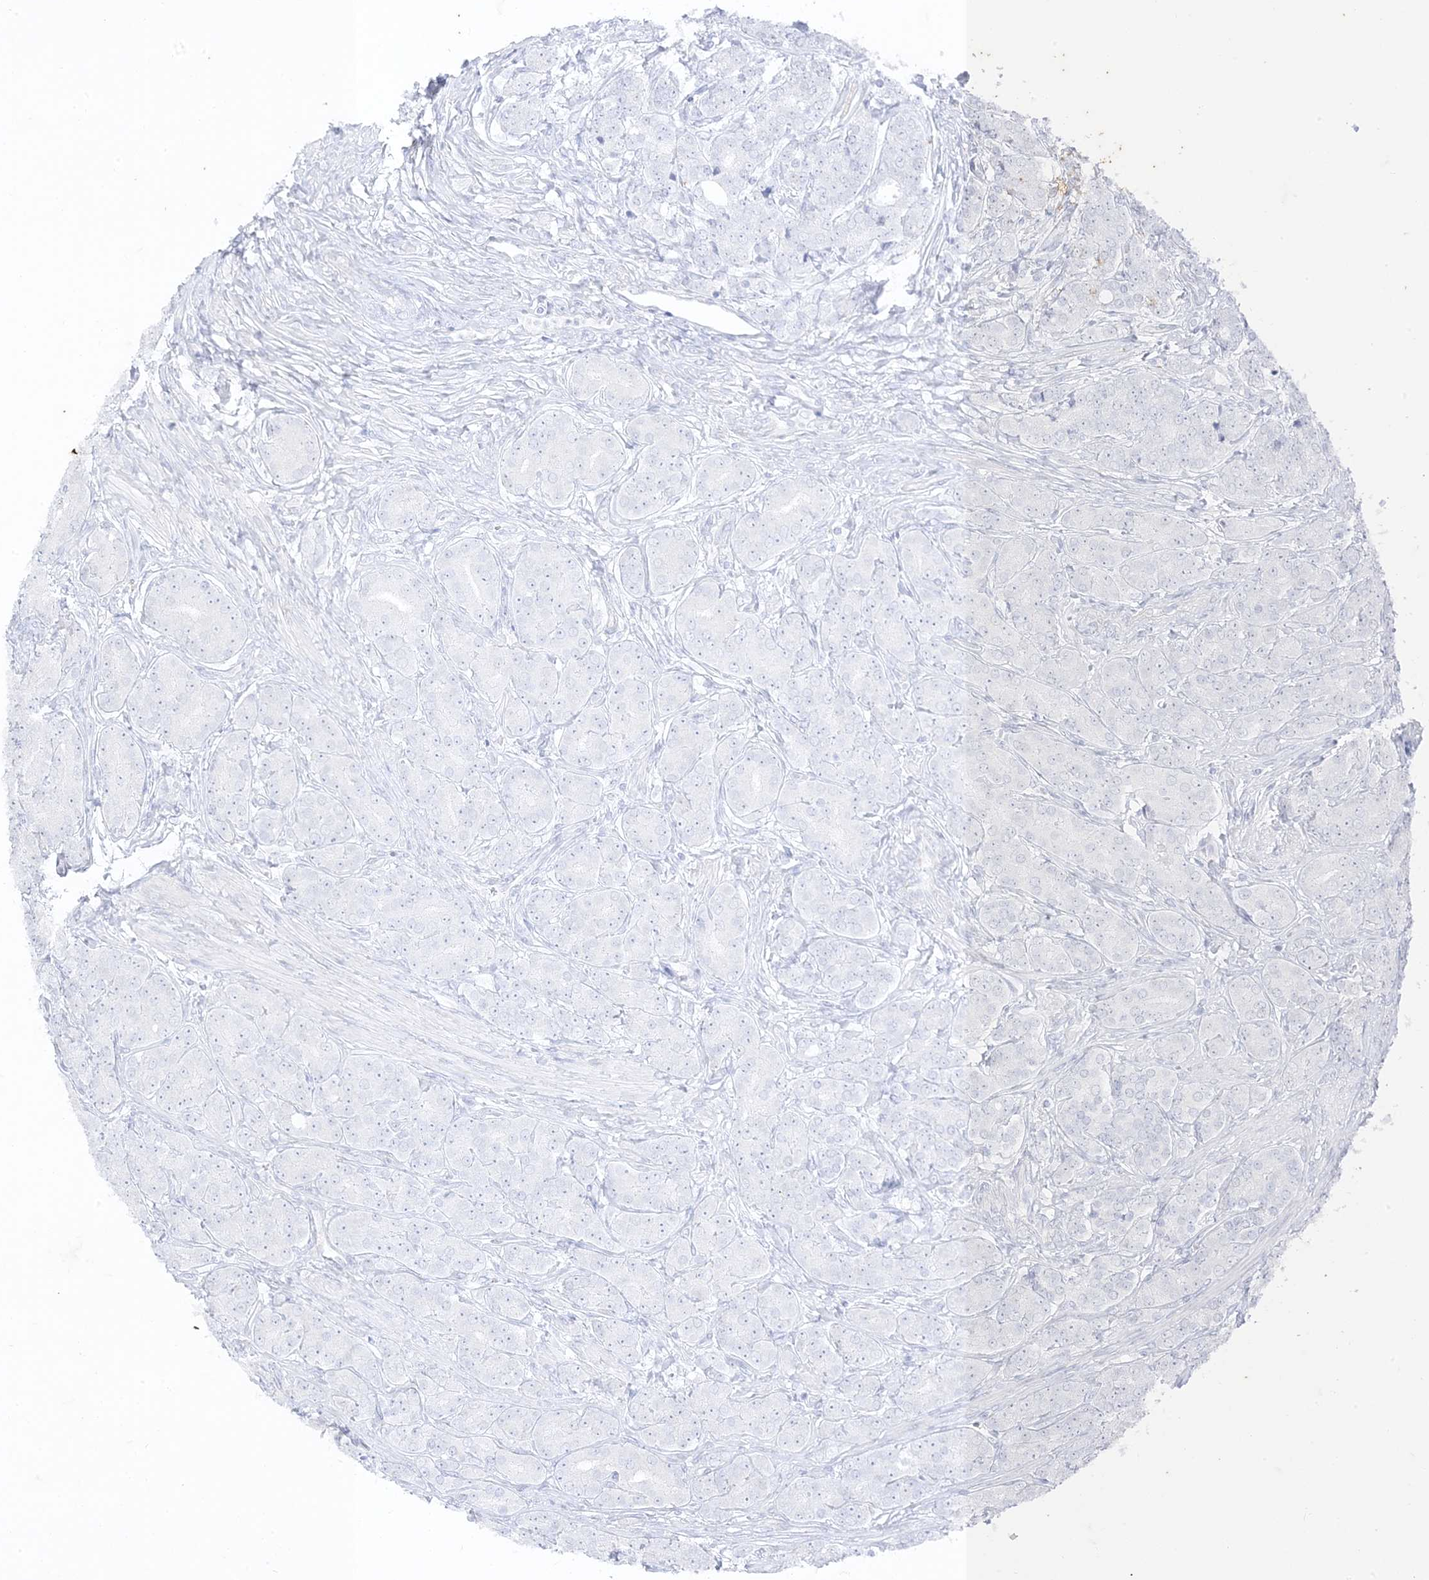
{"staining": {"intensity": "negative", "quantity": "none", "location": "none"}, "tissue": "prostate cancer", "cell_type": "Tumor cells", "image_type": "cancer", "snomed": [{"axis": "morphology", "description": "Adenocarcinoma, High grade"}, {"axis": "topography", "description": "Prostate"}], "caption": "This is an immunohistochemistry (IHC) micrograph of human adenocarcinoma (high-grade) (prostate). There is no expression in tumor cells.", "gene": "RAC1", "patient": {"sex": "male", "age": 62}}